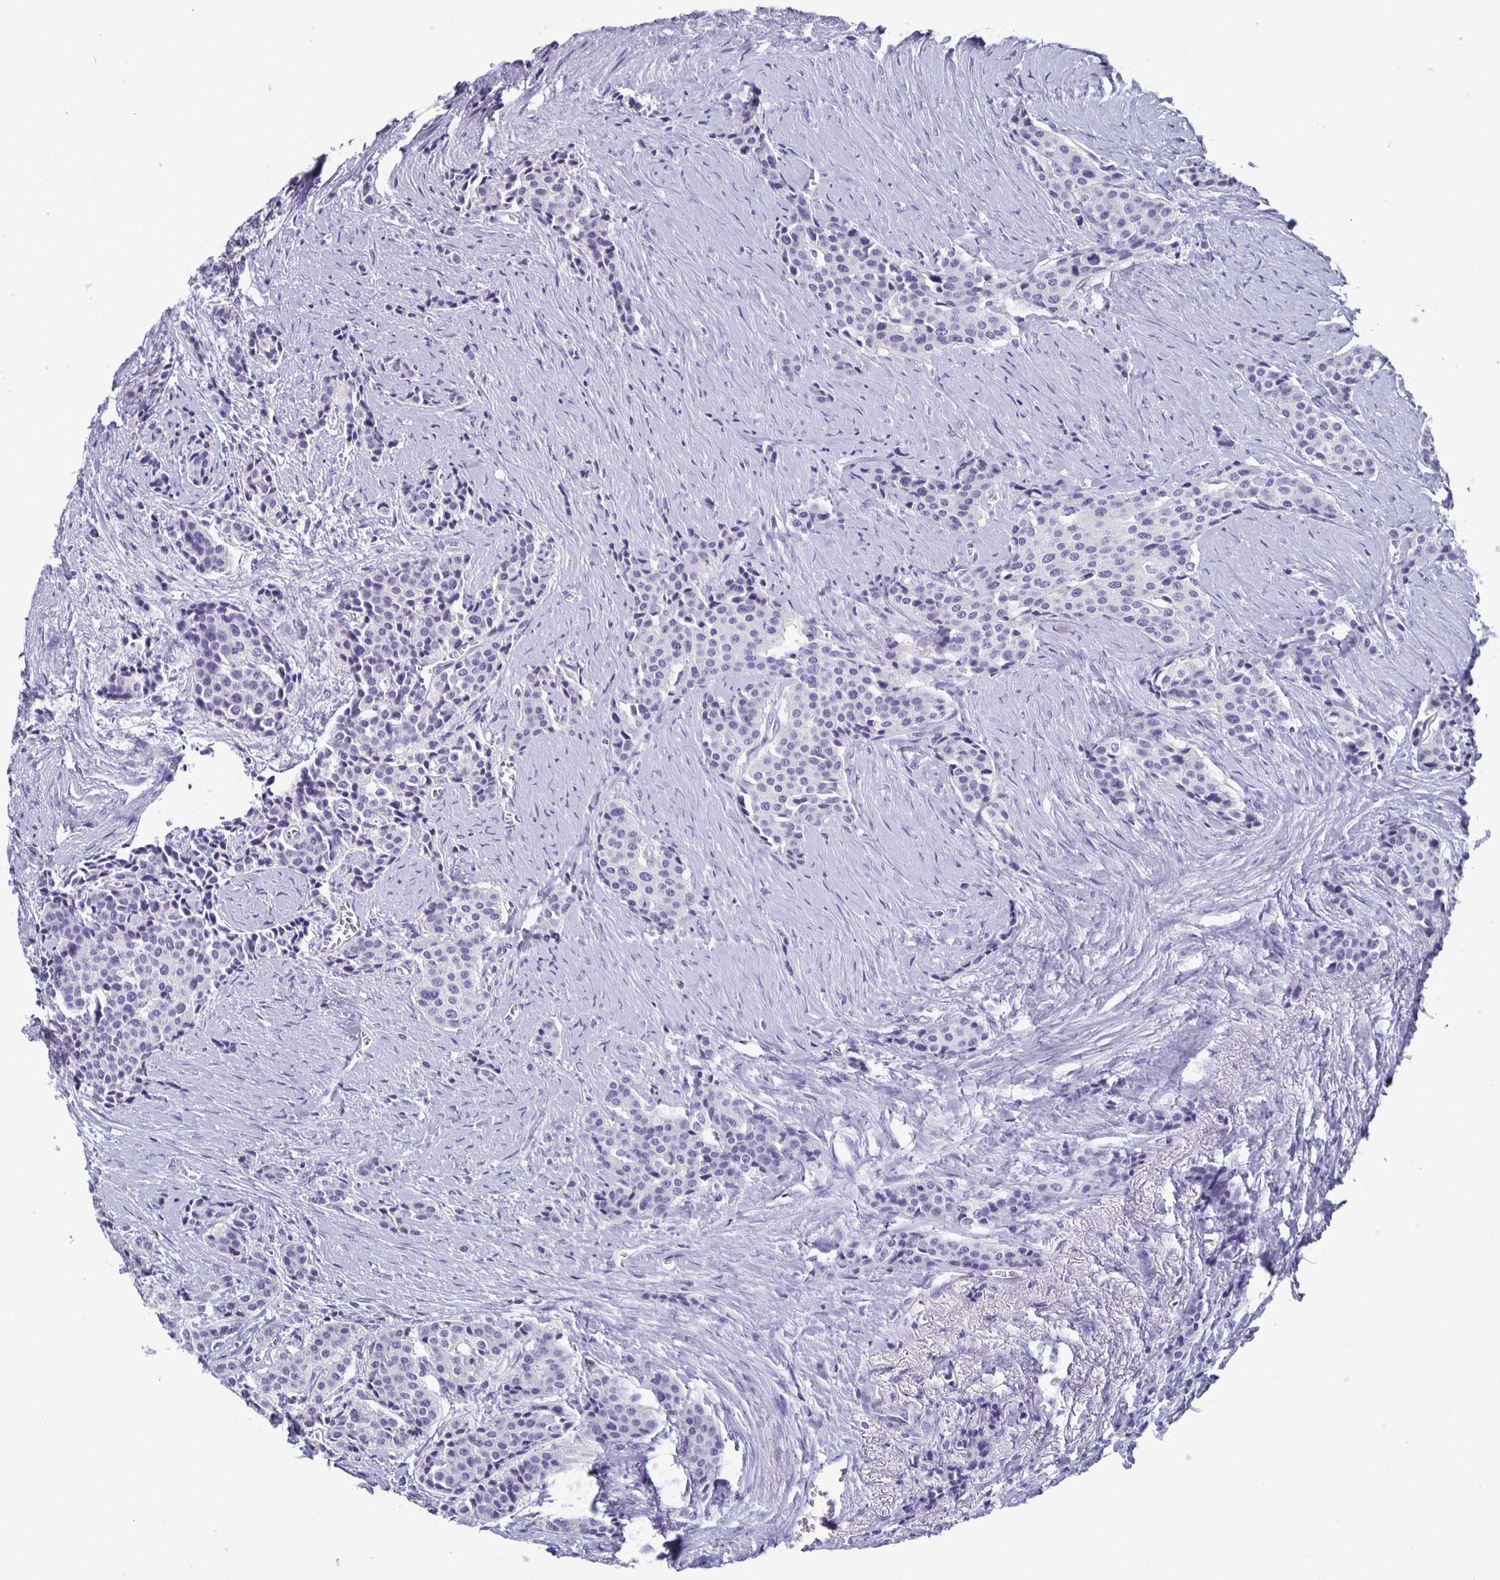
{"staining": {"intensity": "negative", "quantity": "none", "location": "none"}, "tissue": "carcinoid", "cell_type": "Tumor cells", "image_type": "cancer", "snomed": [{"axis": "morphology", "description": "Carcinoid, malignant, NOS"}, {"axis": "topography", "description": "Small intestine"}], "caption": "An IHC photomicrograph of carcinoid (malignant) is shown. There is no staining in tumor cells of carcinoid (malignant).", "gene": "SATB2", "patient": {"sex": "male", "age": 73}}